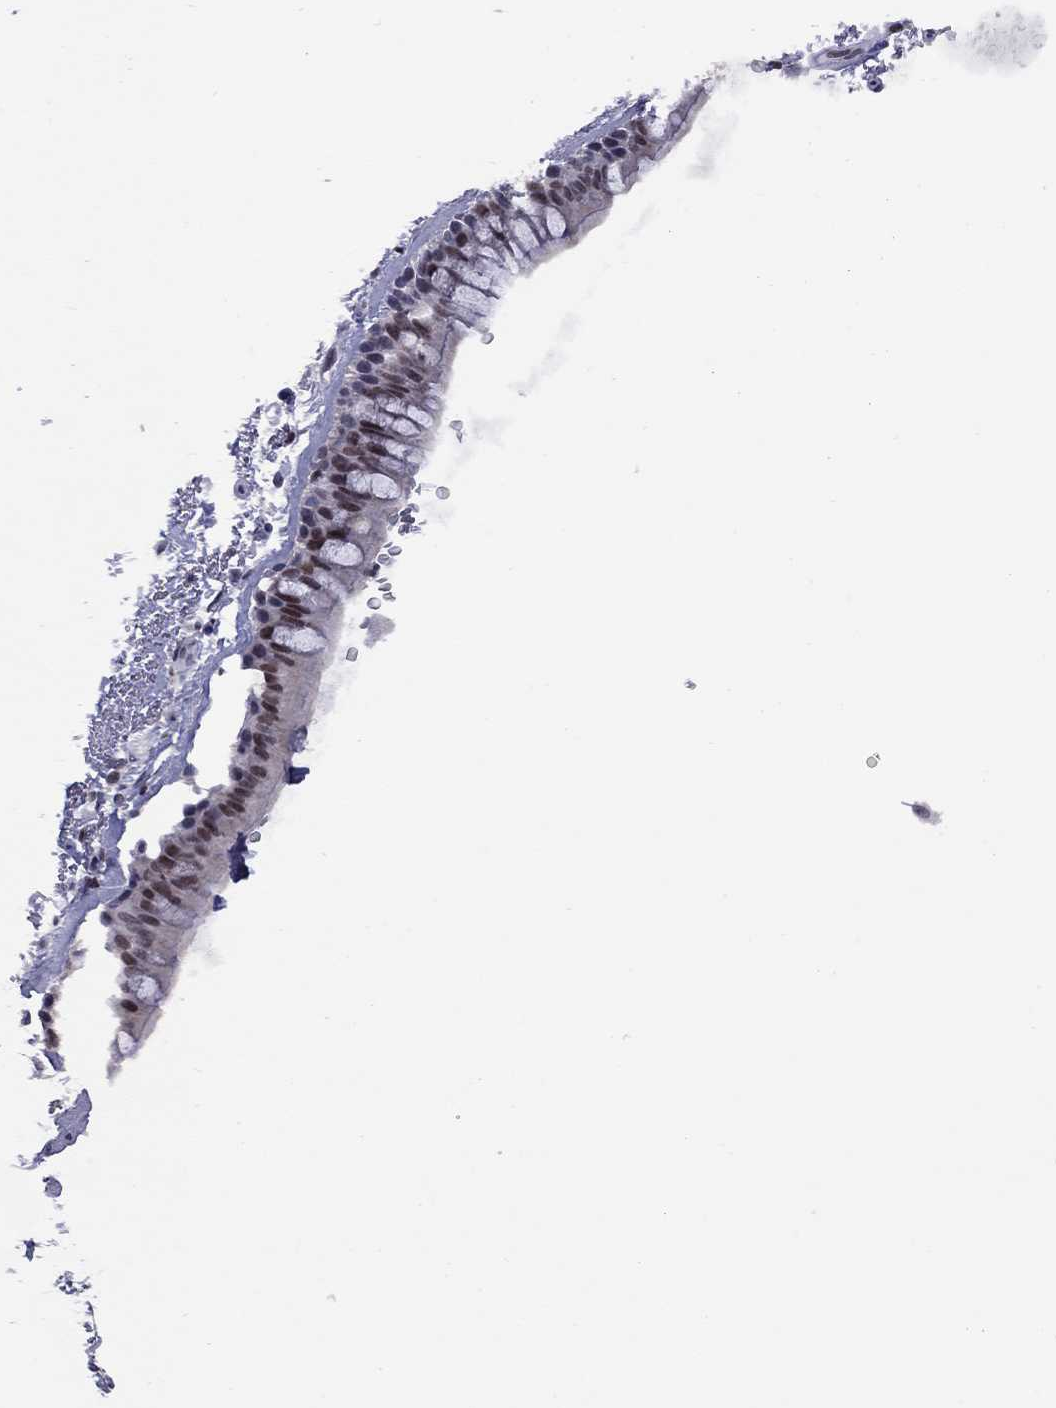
{"staining": {"intensity": "moderate", "quantity": "25%-75%", "location": "nuclear"}, "tissue": "bronchus", "cell_type": "Respiratory epithelial cells", "image_type": "normal", "snomed": [{"axis": "morphology", "description": "Normal tissue, NOS"}, {"axis": "topography", "description": "Lymph node"}, {"axis": "topography", "description": "Bronchus"}], "caption": "IHC micrograph of unremarkable human bronchus stained for a protein (brown), which reveals medium levels of moderate nuclear positivity in about 25%-75% of respiratory epithelial cells.", "gene": "TAF9", "patient": {"sex": "female", "age": 70}}